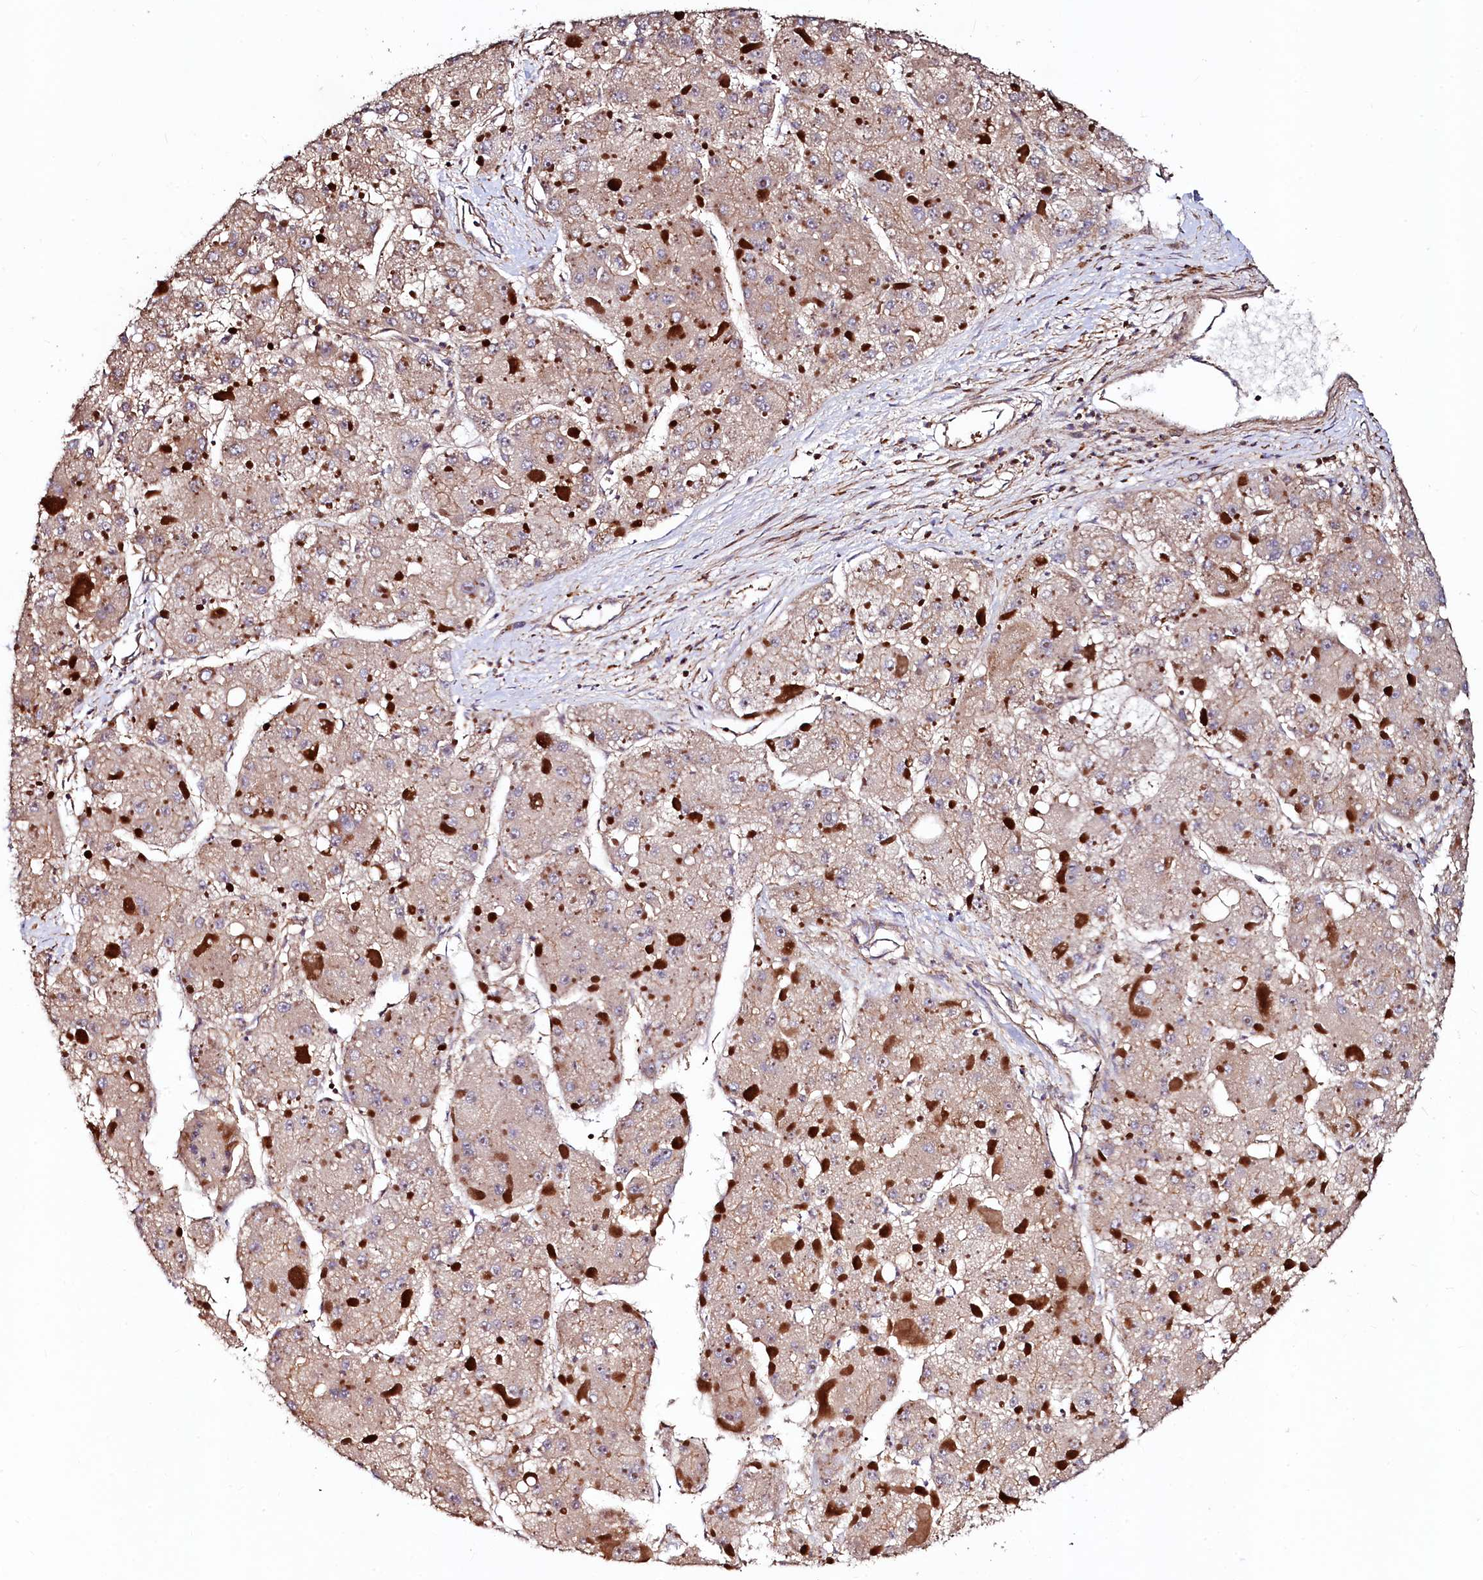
{"staining": {"intensity": "weak", "quantity": ">75%", "location": "cytoplasmic/membranous"}, "tissue": "liver cancer", "cell_type": "Tumor cells", "image_type": "cancer", "snomed": [{"axis": "morphology", "description": "Carcinoma, Hepatocellular, NOS"}, {"axis": "topography", "description": "Liver"}], "caption": "Brown immunohistochemical staining in human hepatocellular carcinoma (liver) shows weak cytoplasmic/membranous staining in approximately >75% of tumor cells.", "gene": "KLHDC4", "patient": {"sex": "female", "age": 73}}